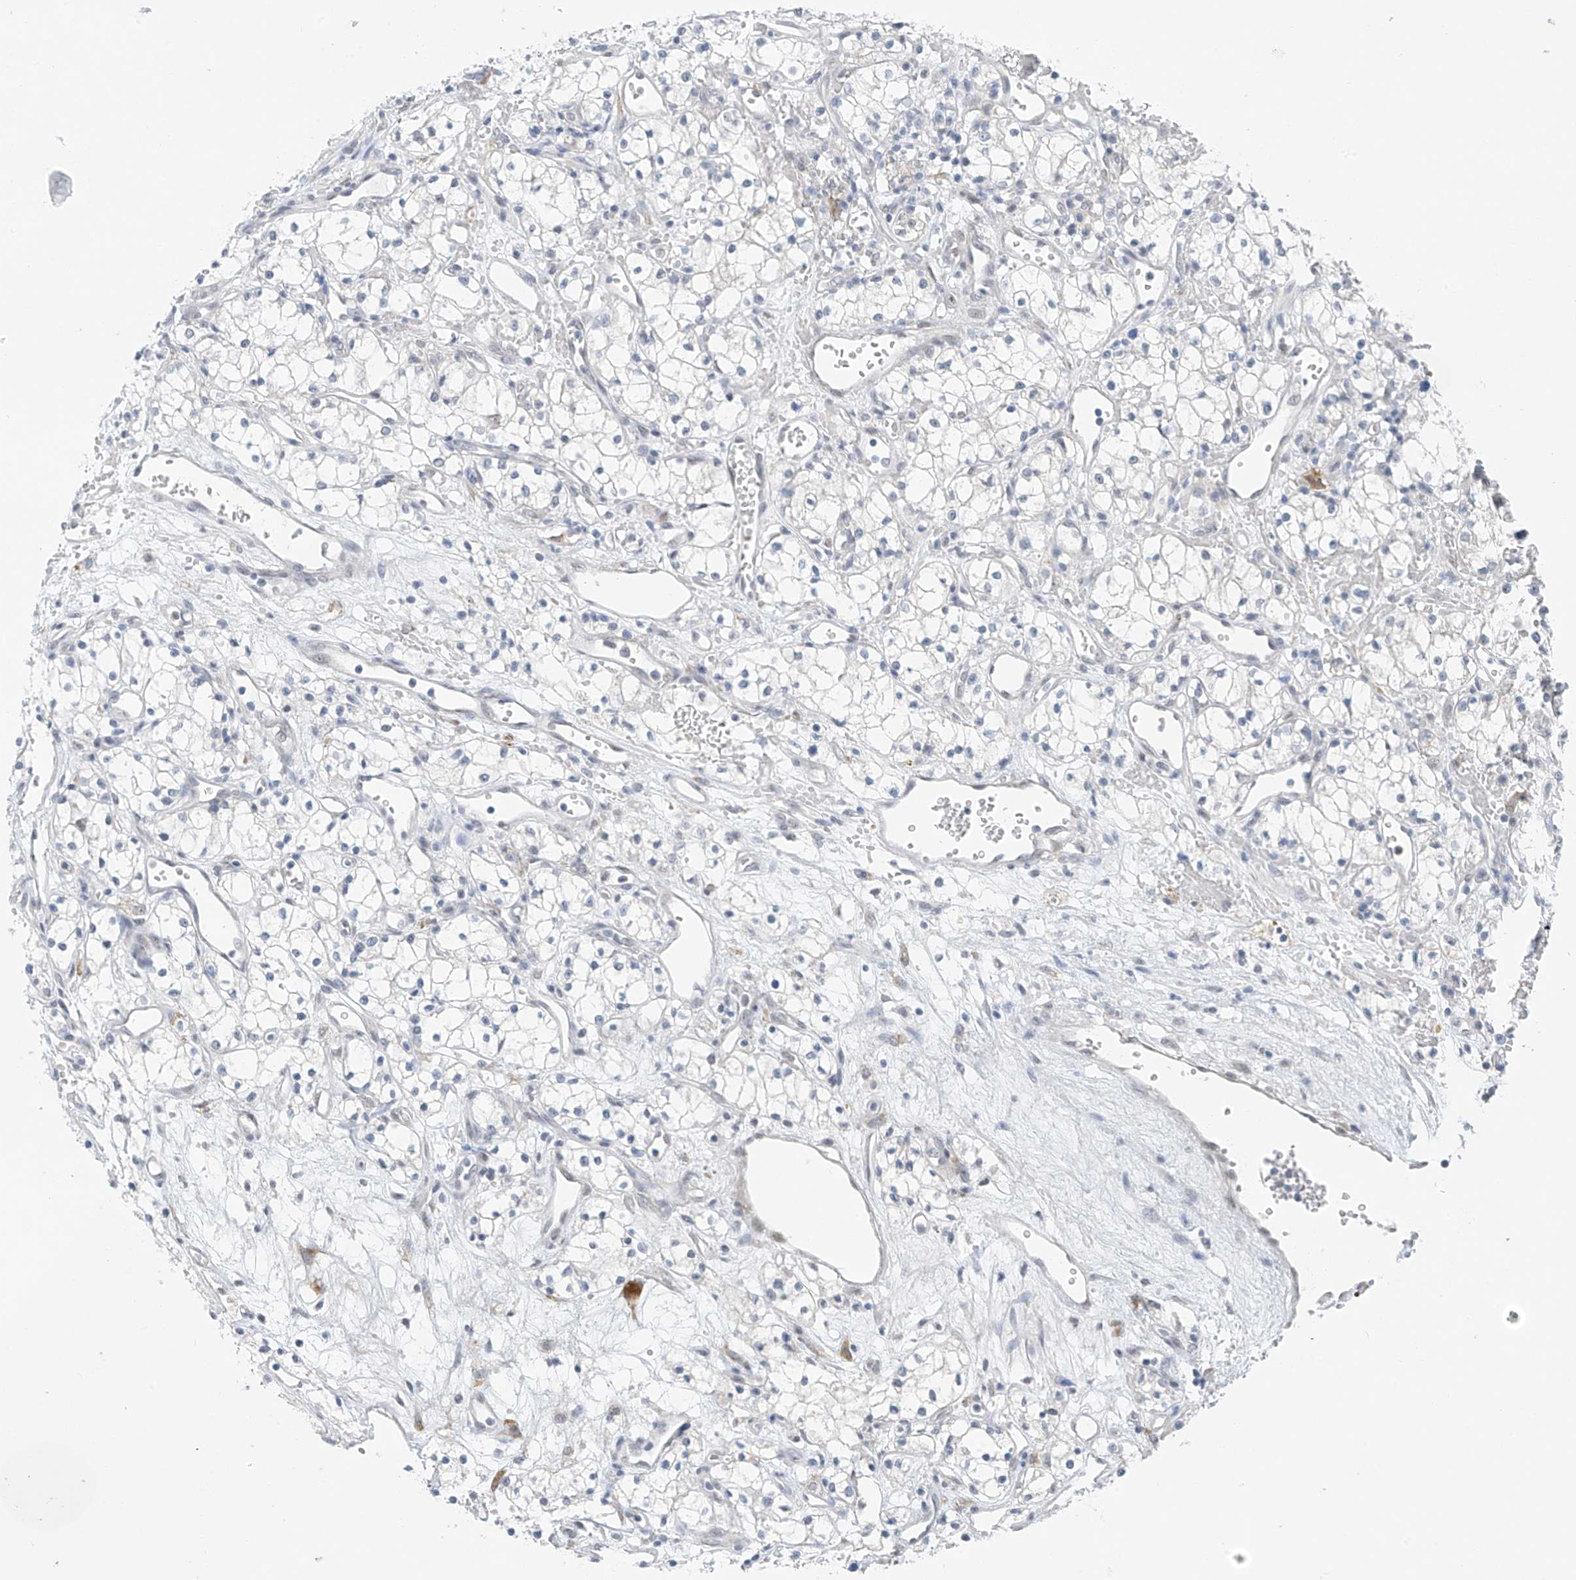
{"staining": {"intensity": "negative", "quantity": "none", "location": "none"}, "tissue": "renal cancer", "cell_type": "Tumor cells", "image_type": "cancer", "snomed": [{"axis": "morphology", "description": "Adenocarcinoma, NOS"}, {"axis": "topography", "description": "Kidney"}], "caption": "Immunohistochemistry (IHC) of human renal cancer exhibits no staining in tumor cells.", "gene": "CYP4V2", "patient": {"sex": "male", "age": 59}}